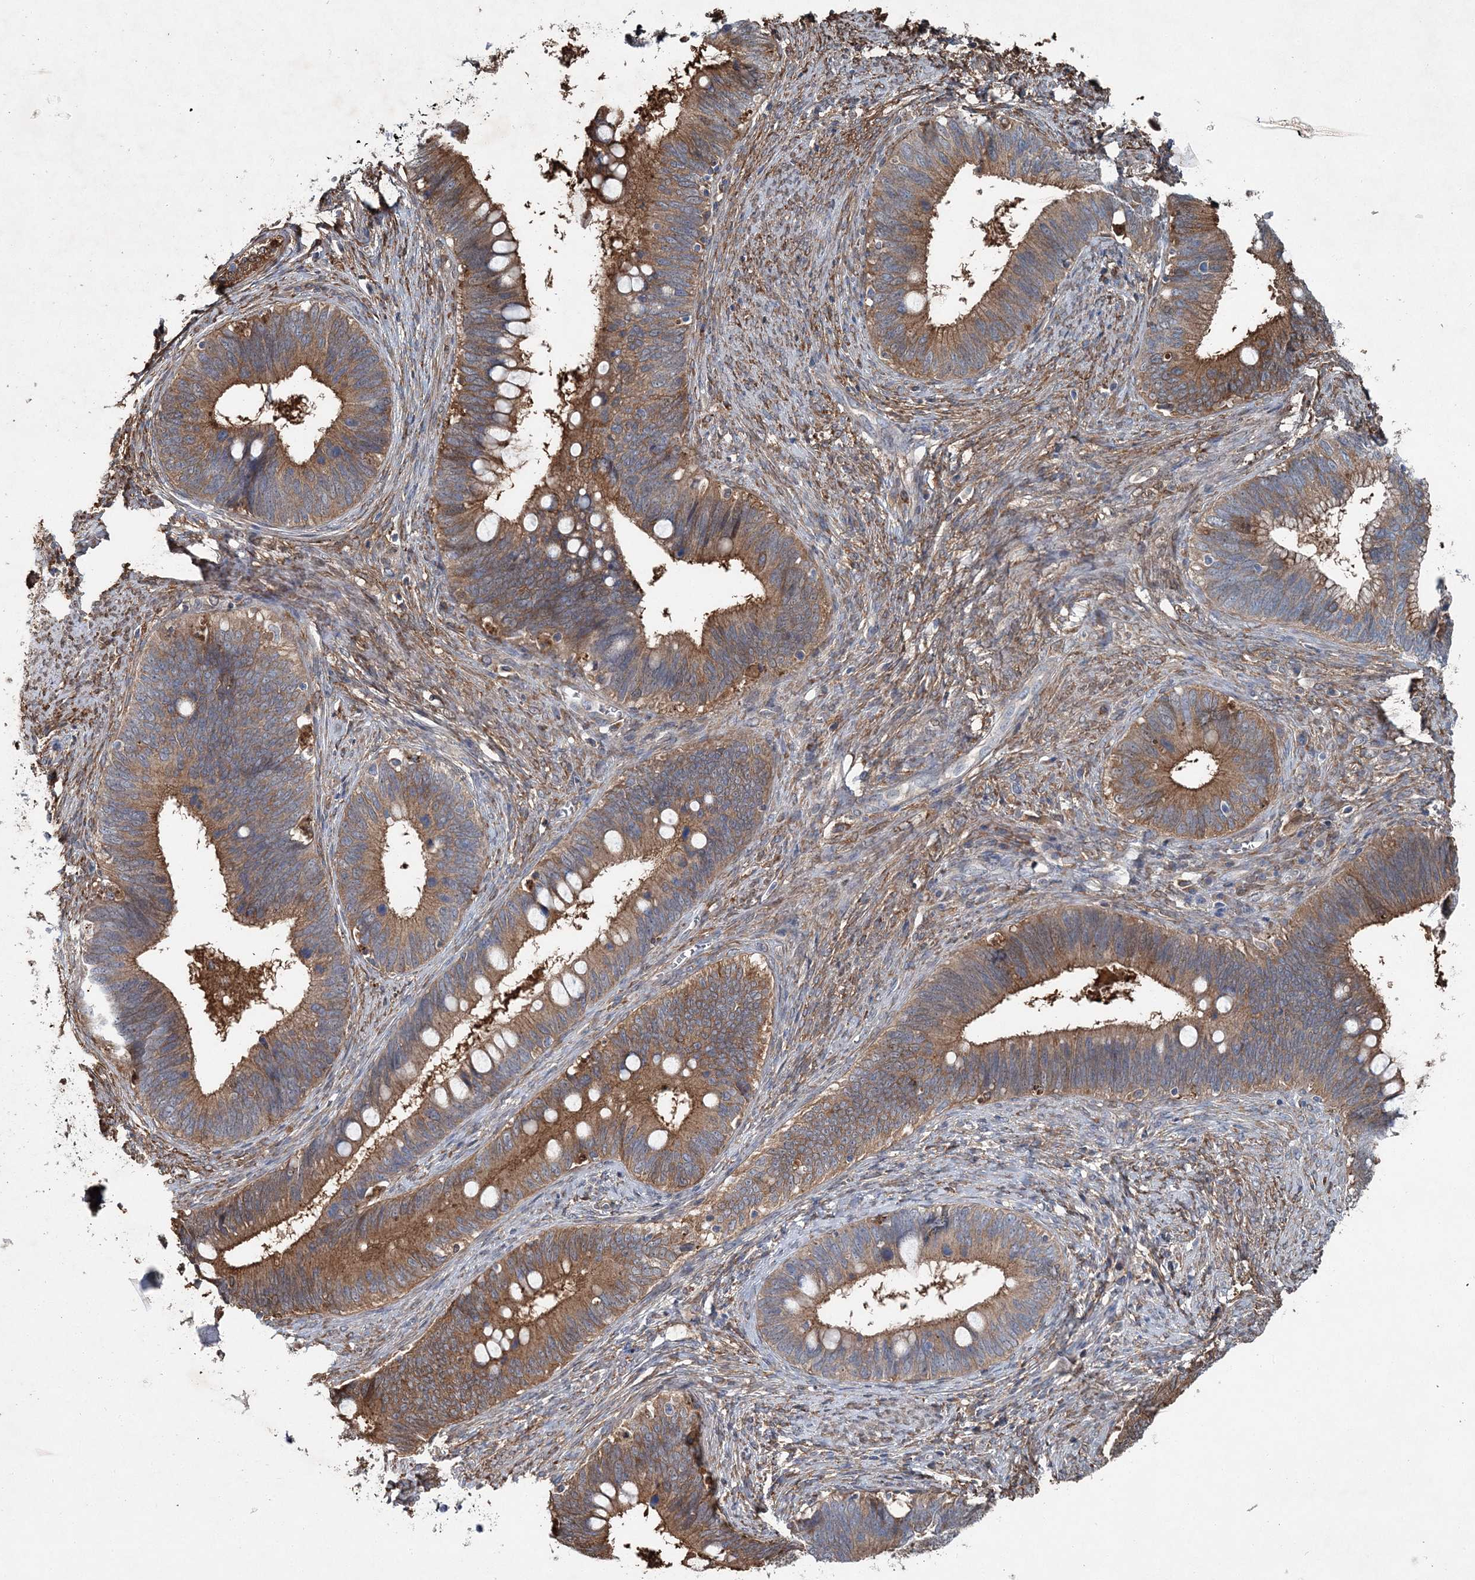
{"staining": {"intensity": "moderate", "quantity": ">75%", "location": "cytoplasmic/membranous"}, "tissue": "cervical cancer", "cell_type": "Tumor cells", "image_type": "cancer", "snomed": [{"axis": "morphology", "description": "Adenocarcinoma, NOS"}, {"axis": "topography", "description": "Cervix"}], "caption": "Adenocarcinoma (cervical) was stained to show a protein in brown. There is medium levels of moderate cytoplasmic/membranous expression in approximately >75% of tumor cells.", "gene": "SPOPL", "patient": {"sex": "female", "age": 42}}